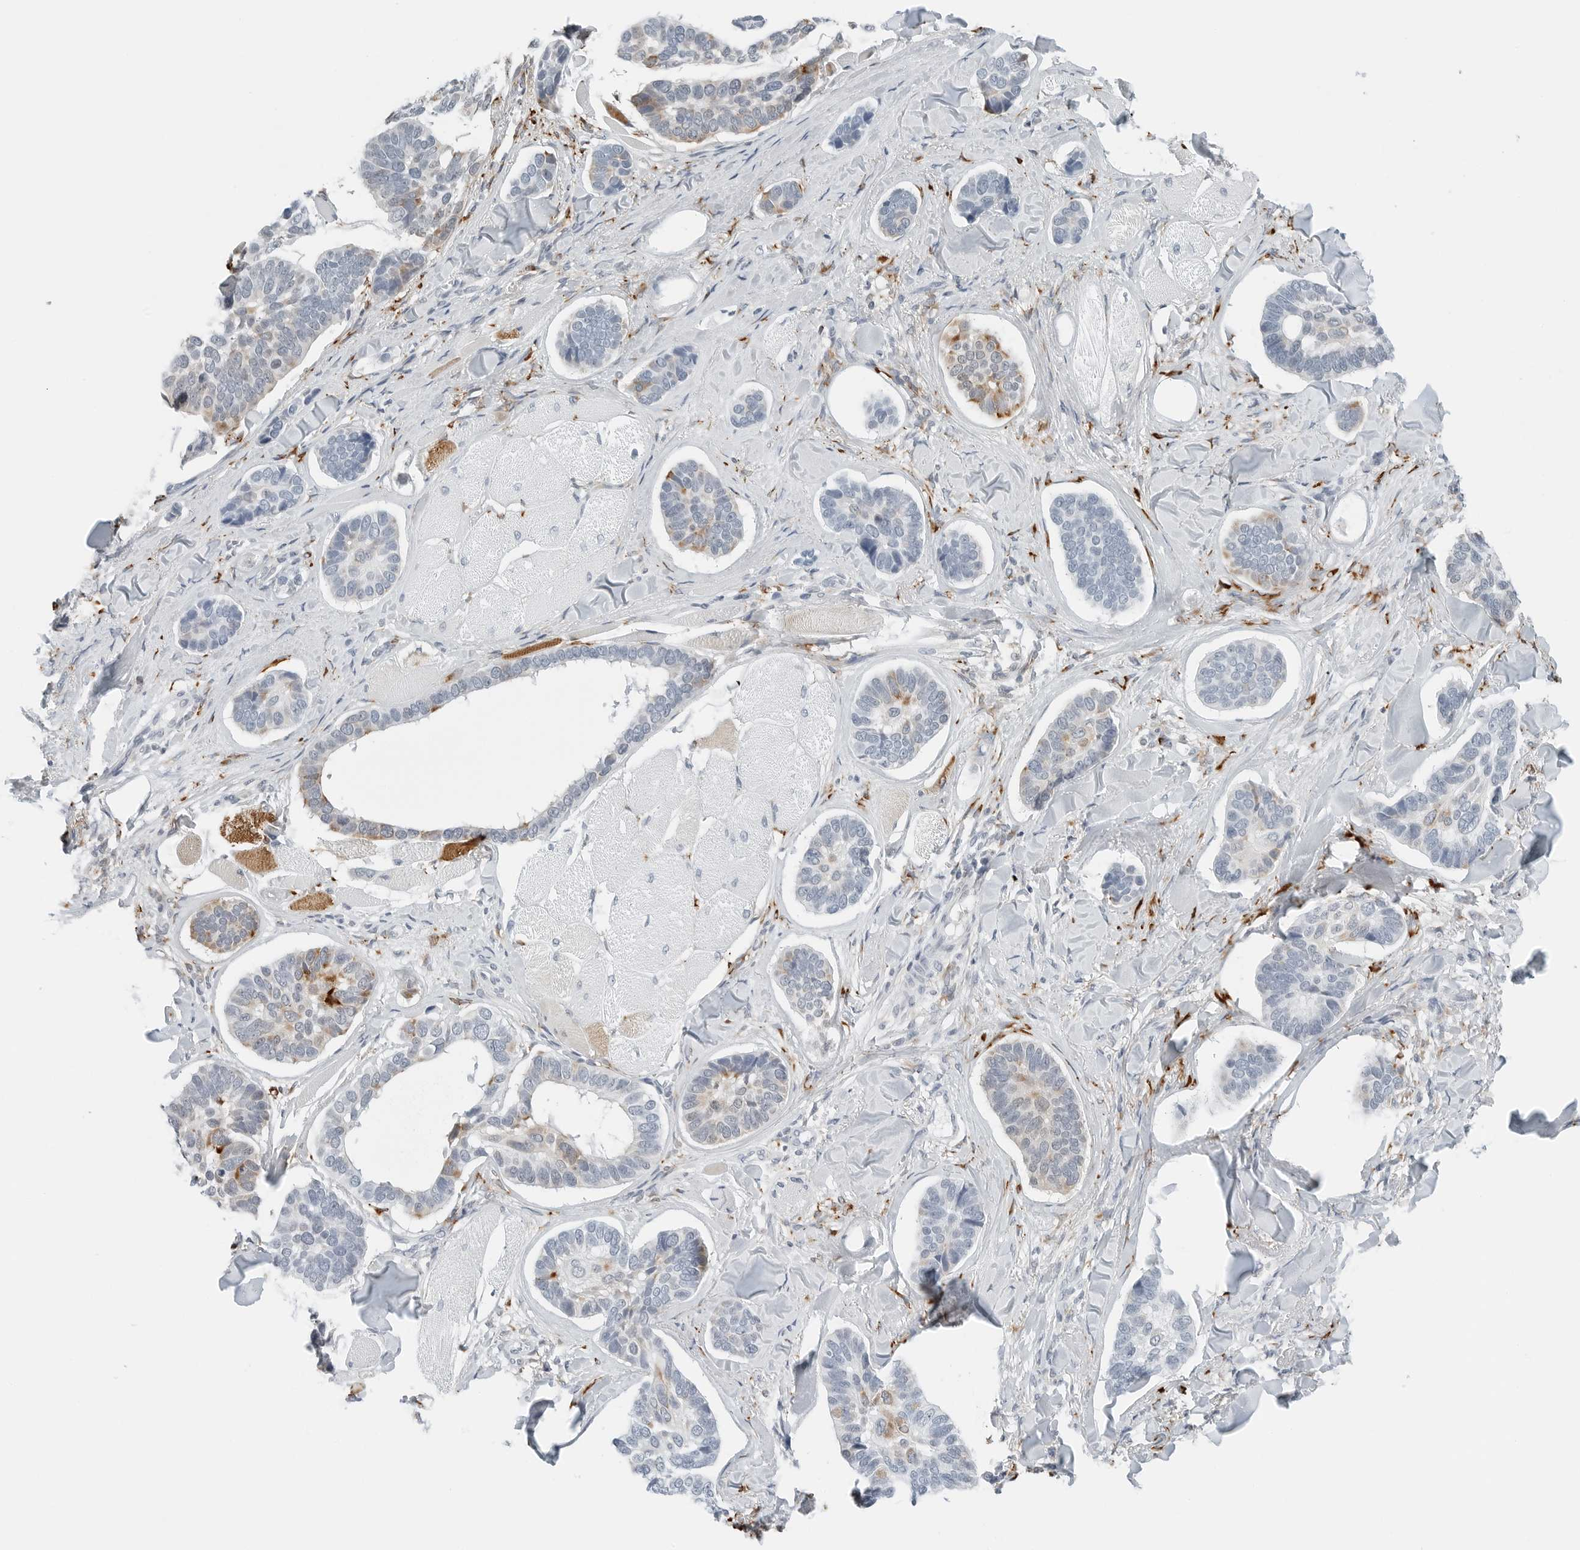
{"staining": {"intensity": "moderate", "quantity": "<25%", "location": "cytoplasmic/membranous"}, "tissue": "skin cancer", "cell_type": "Tumor cells", "image_type": "cancer", "snomed": [{"axis": "morphology", "description": "Basal cell carcinoma"}, {"axis": "topography", "description": "Skin"}], "caption": "Human basal cell carcinoma (skin) stained for a protein (brown) demonstrates moderate cytoplasmic/membranous positive staining in approximately <25% of tumor cells.", "gene": "P4HA2", "patient": {"sex": "male", "age": 62}}